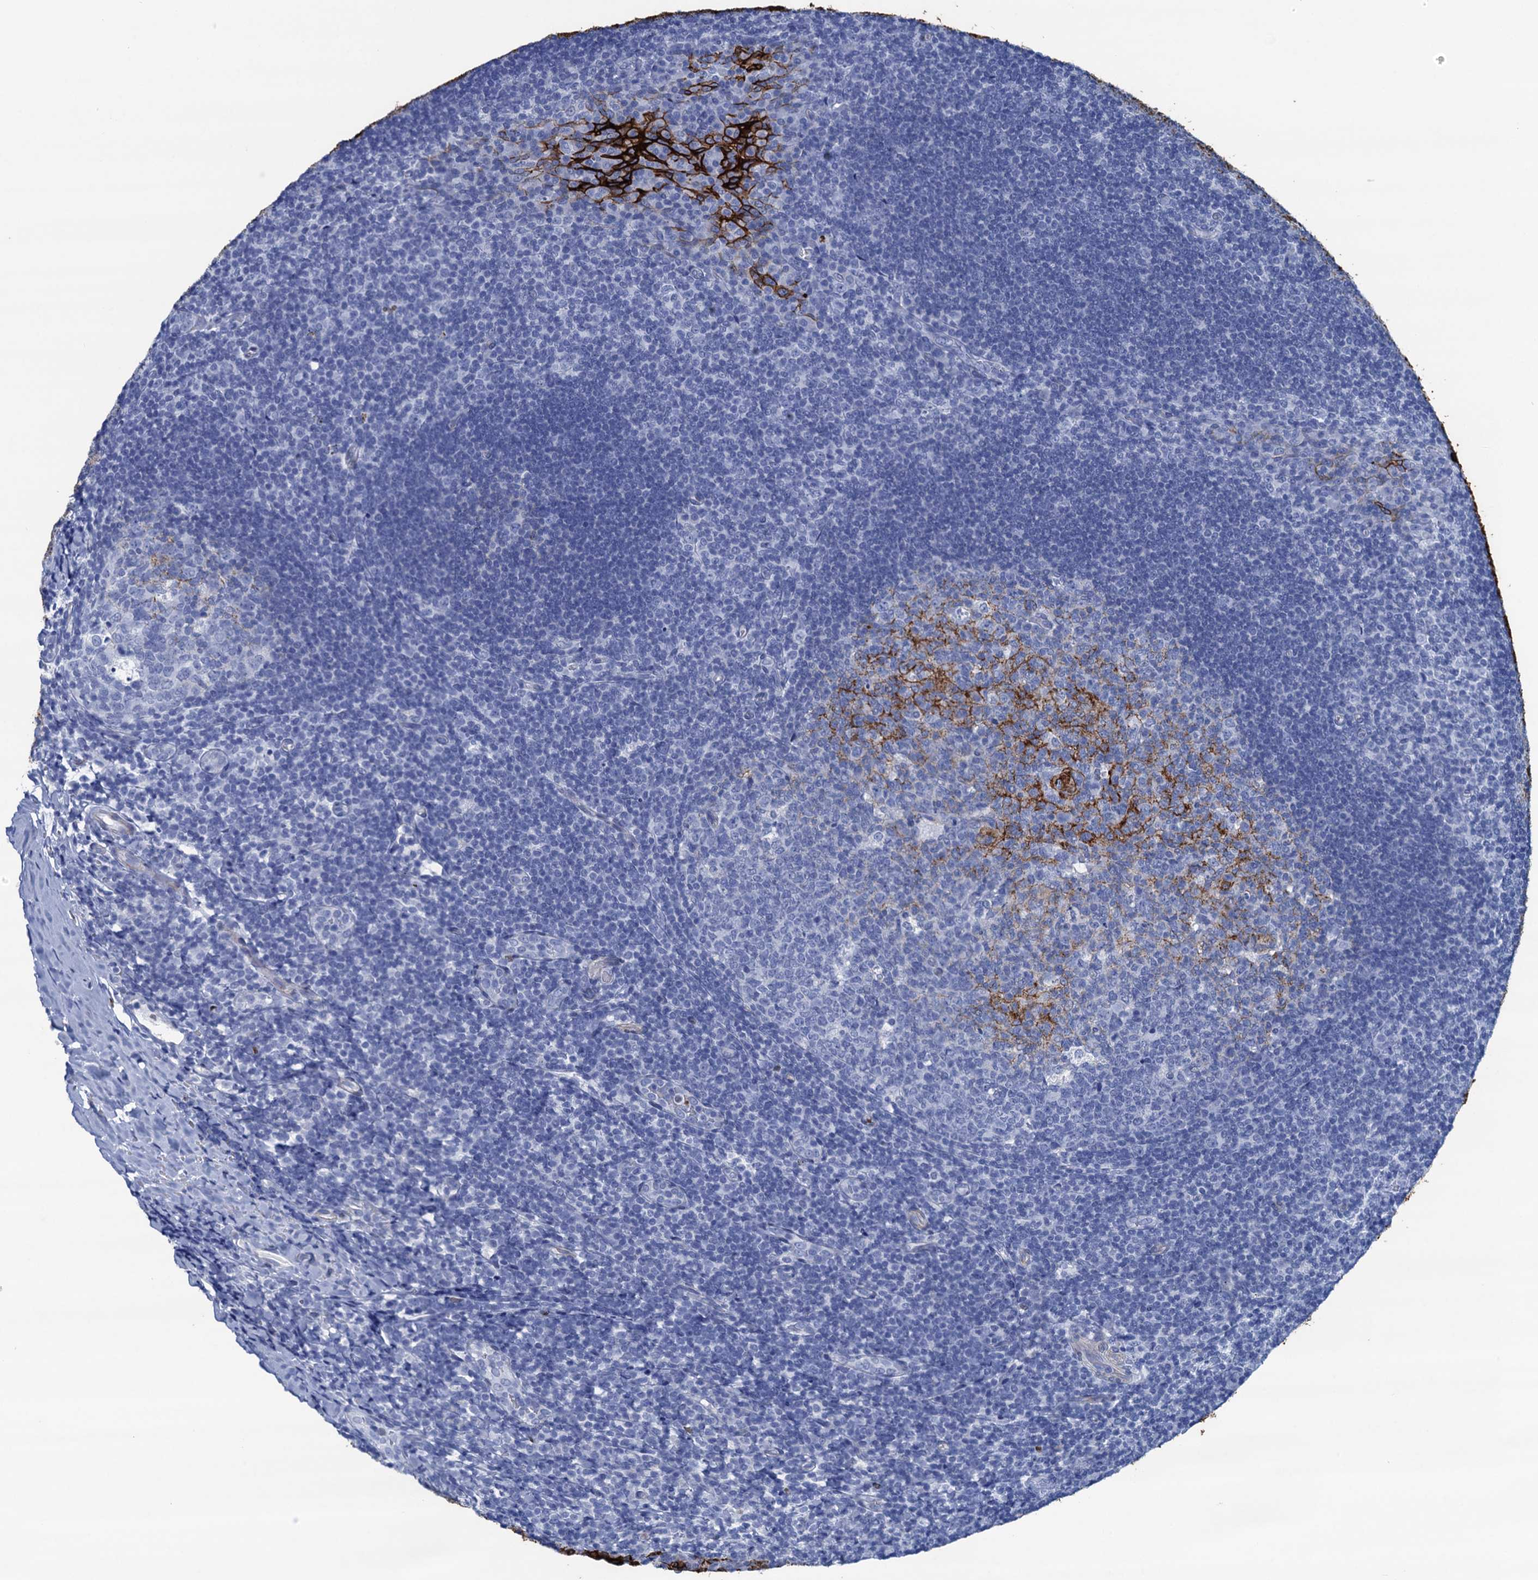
{"staining": {"intensity": "negative", "quantity": "none", "location": "none"}, "tissue": "tonsil", "cell_type": "Germinal center cells", "image_type": "normal", "snomed": [{"axis": "morphology", "description": "Normal tissue, NOS"}, {"axis": "topography", "description": "Tonsil"}], "caption": "The micrograph demonstrates no staining of germinal center cells in benign tonsil.", "gene": "RHCG", "patient": {"sex": "male", "age": 17}}